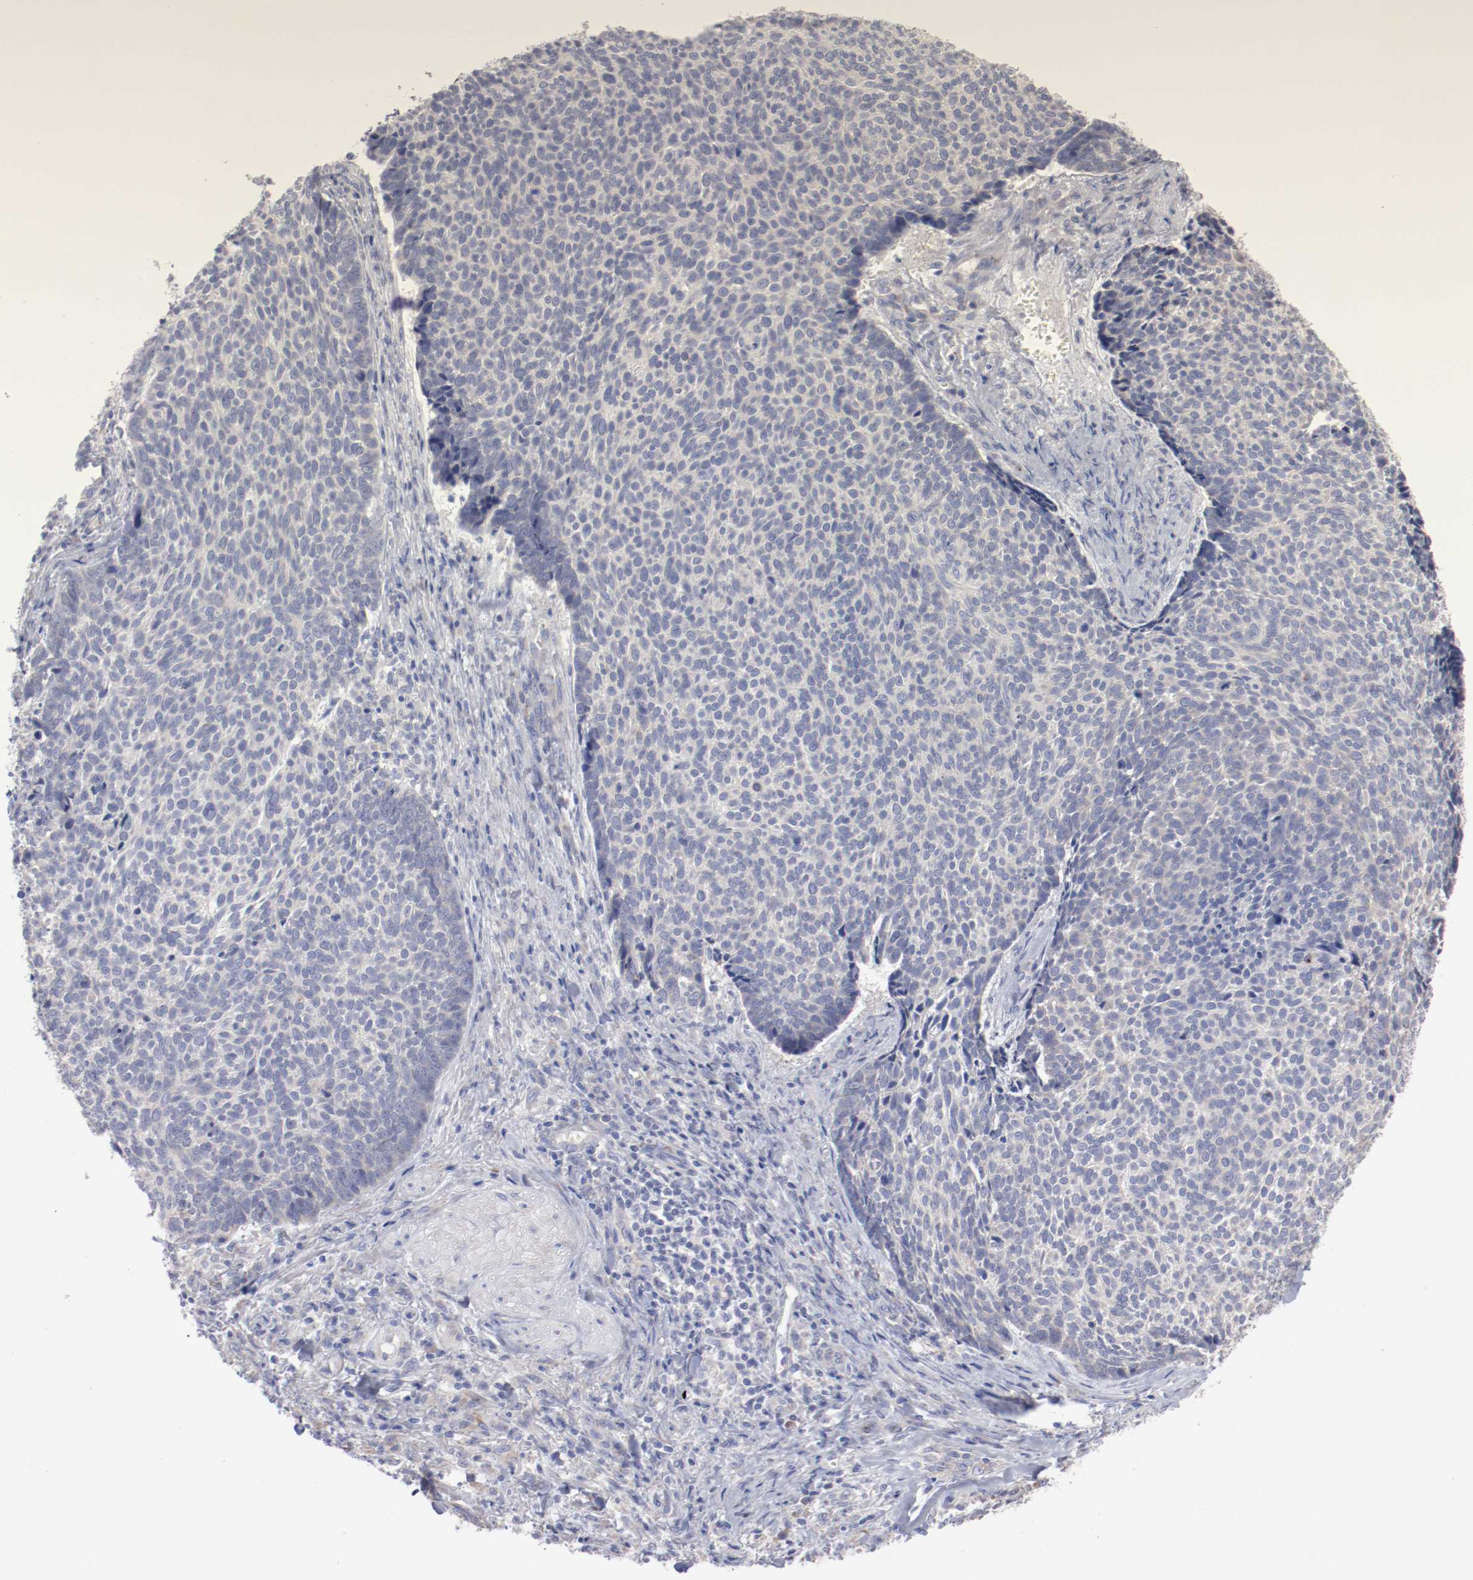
{"staining": {"intensity": "weak", "quantity": "<25%", "location": "cytoplasmic/membranous"}, "tissue": "skin cancer", "cell_type": "Tumor cells", "image_type": "cancer", "snomed": [{"axis": "morphology", "description": "Basal cell carcinoma"}, {"axis": "topography", "description": "Skin"}], "caption": "Protein analysis of basal cell carcinoma (skin) displays no significant staining in tumor cells. (DAB immunohistochemistry (IHC) visualized using brightfield microscopy, high magnification).", "gene": "CPE", "patient": {"sex": "male", "age": 84}}